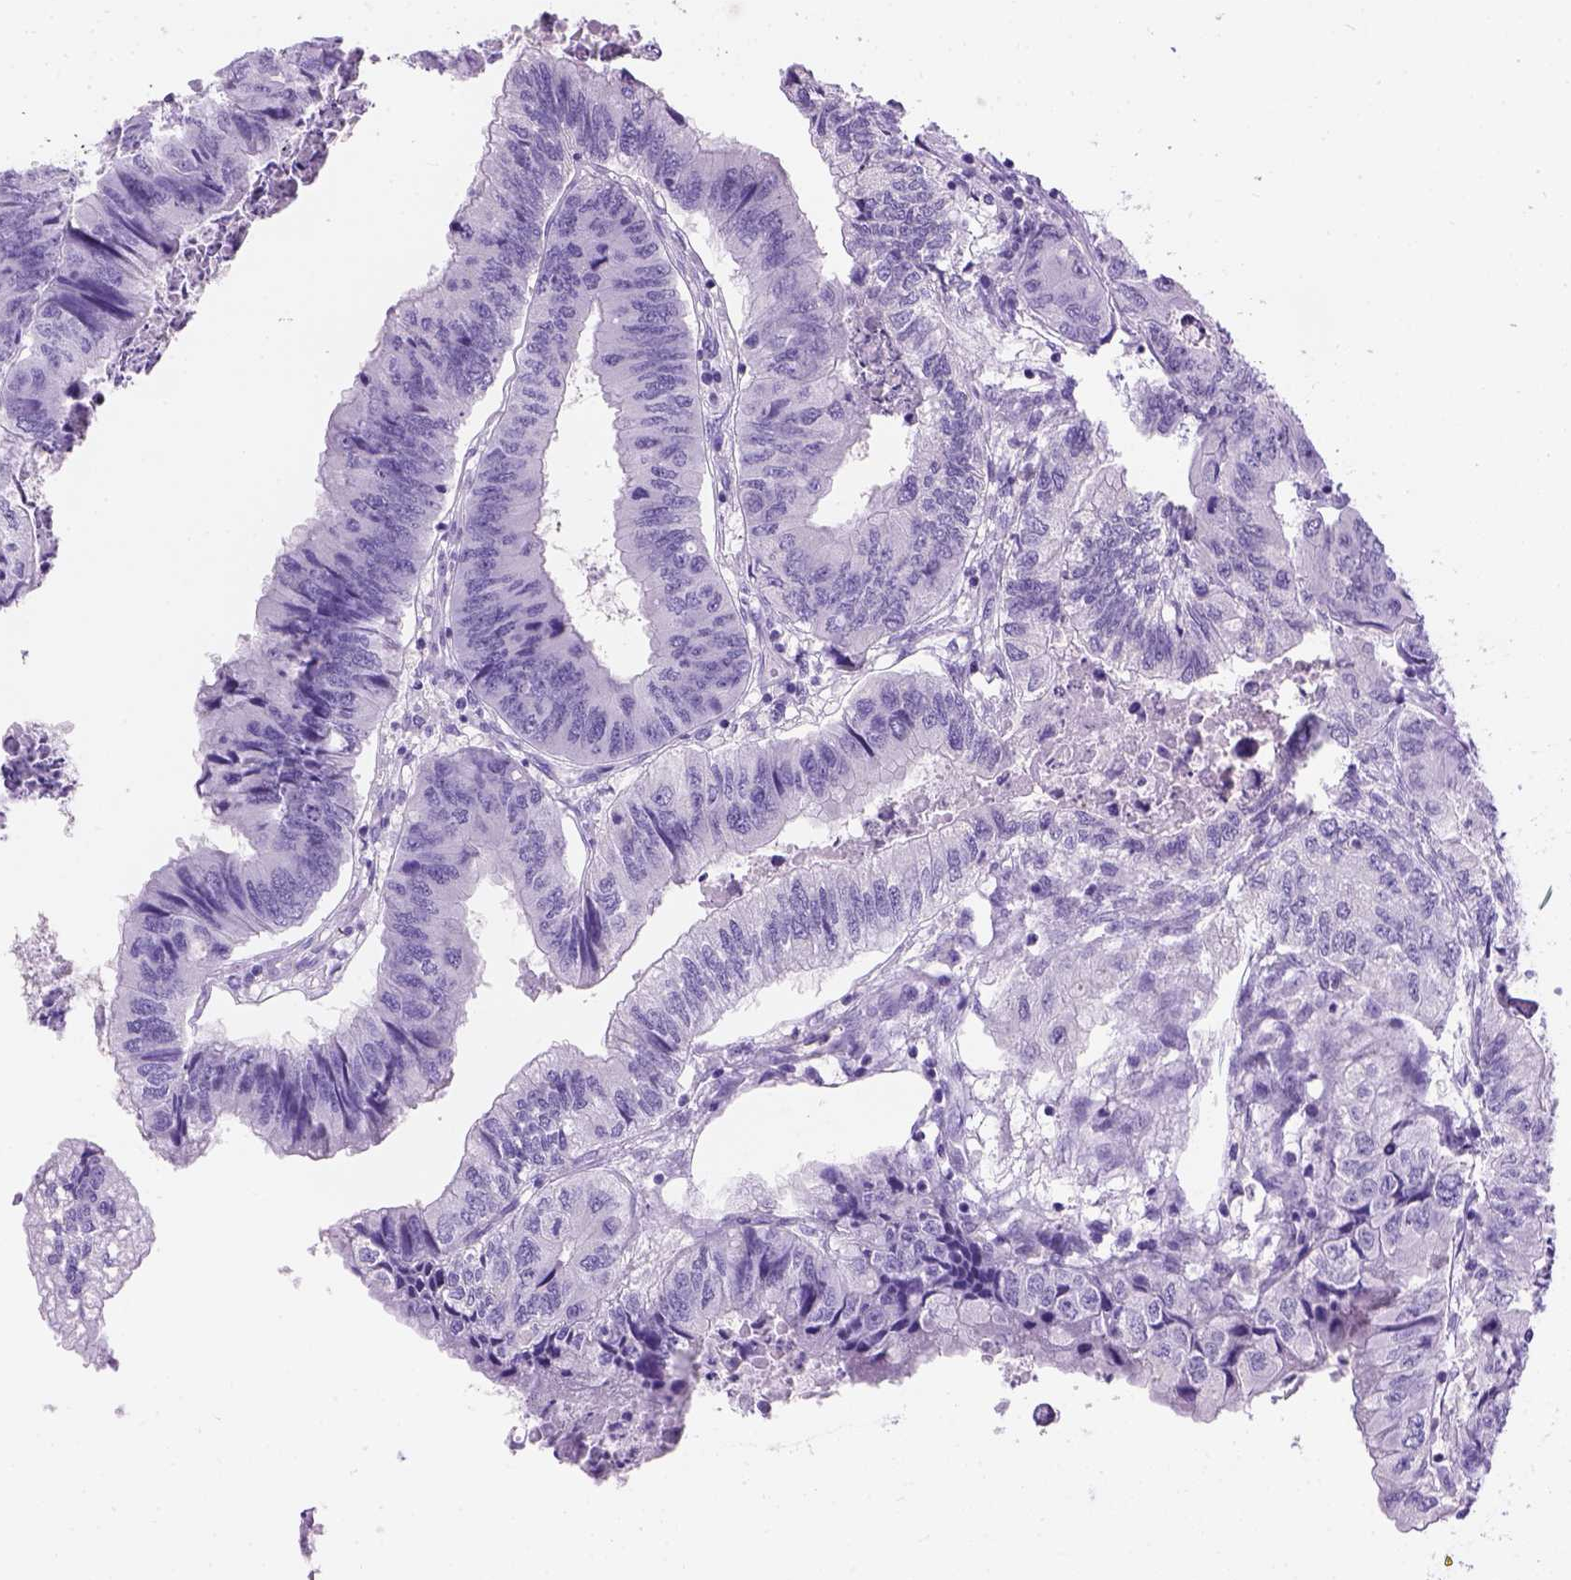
{"staining": {"intensity": "negative", "quantity": "none", "location": "none"}, "tissue": "colorectal cancer", "cell_type": "Tumor cells", "image_type": "cancer", "snomed": [{"axis": "morphology", "description": "Adenocarcinoma, NOS"}, {"axis": "topography", "description": "Colon"}], "caption": "Tumor cells are negative for protein expression in human adenocarcinoma (colorectal).", "gene": "TMEM38A", "patient": {"sex": "male", "age": 53}}